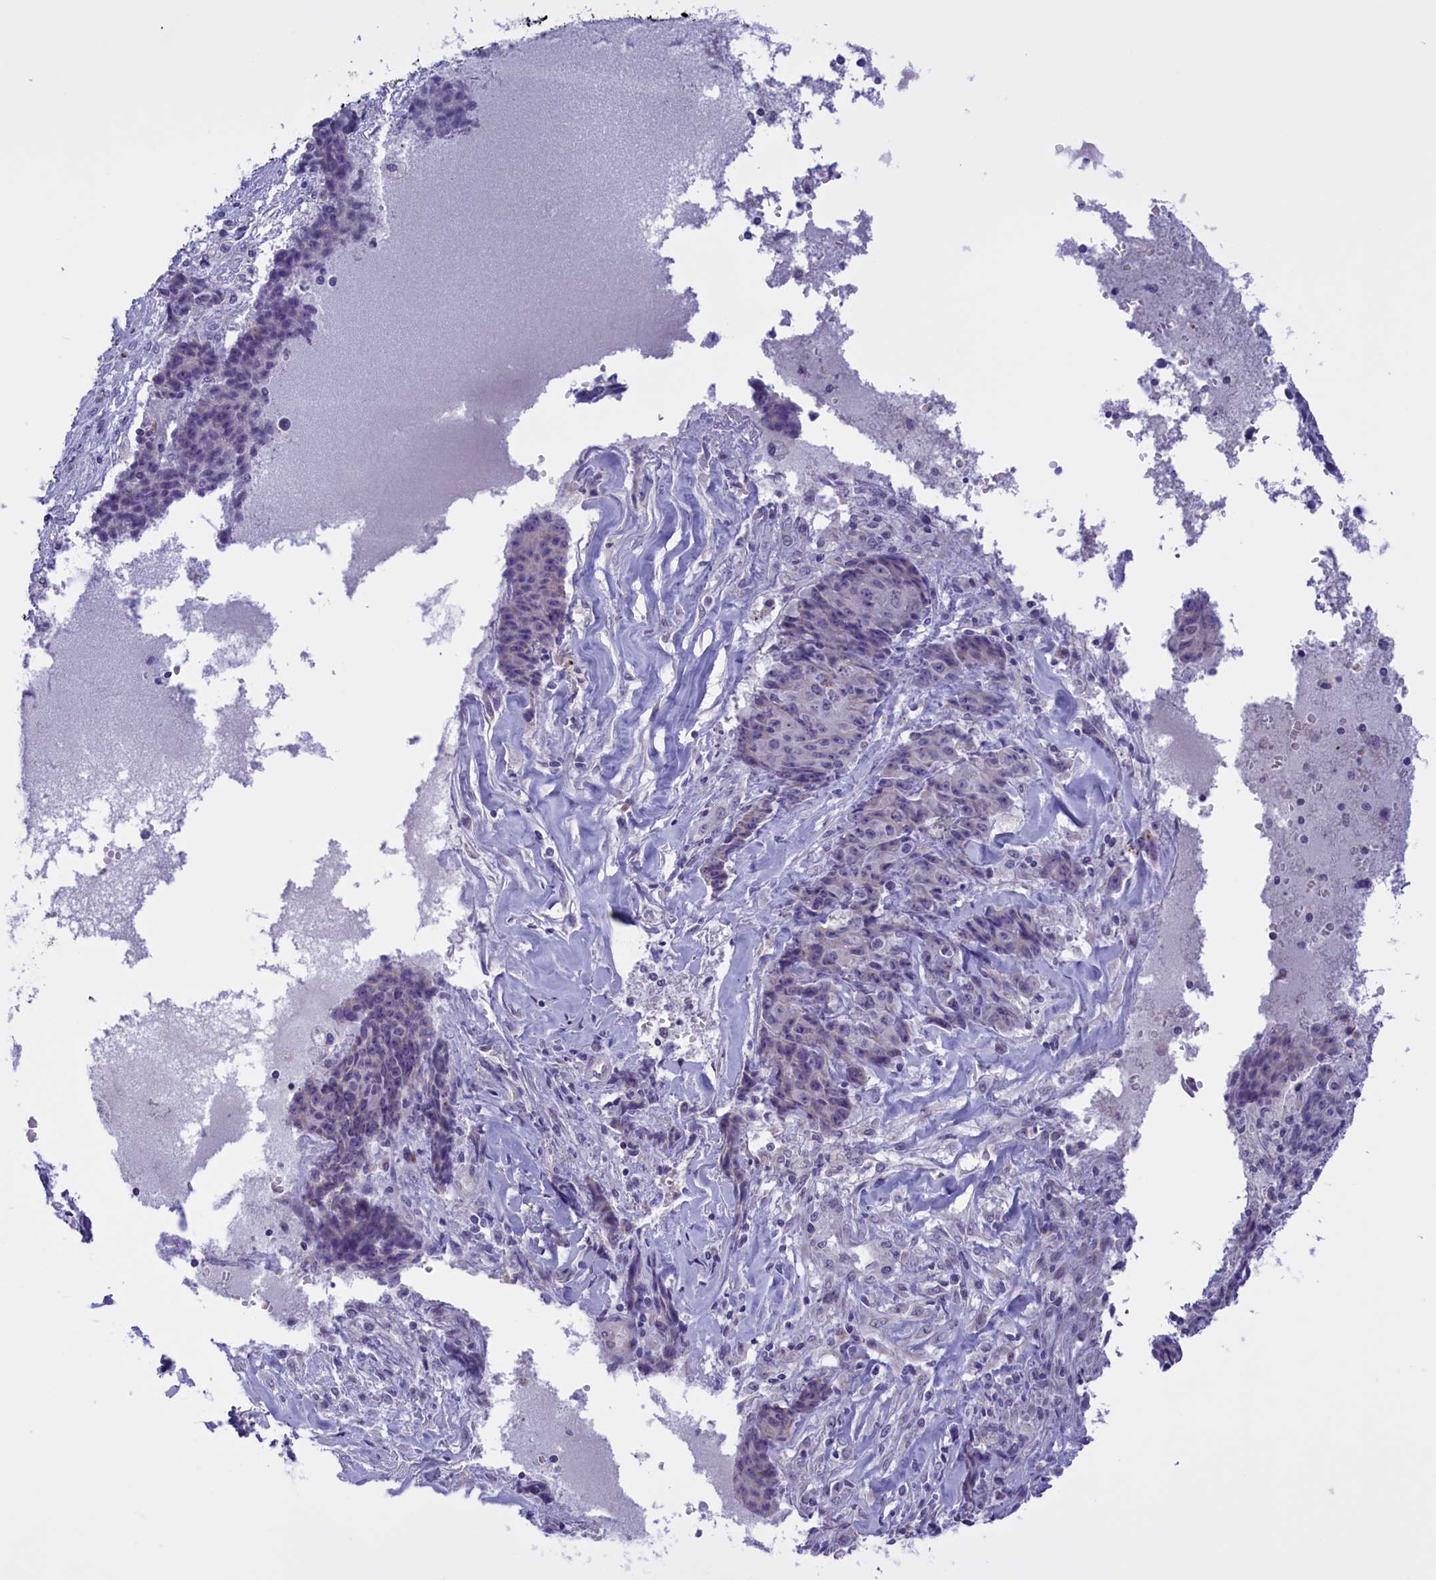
{"staining": {"intensity": "negative", "quantity": "none", "location": "none"}, "tissue": "ovarian cancer", "cell_type": "Tumor cells", "image_type": "cancer", "snomed": [{"axis": "morphology", "description": "Carcinoma, endometroid"}, {"axis": "topography", "description": "Ovary"}], "caption": "There is no significant expression in tumor cells of ovarian endometroid carcinoma. (Stains: DAB immunohistochemistry (IHC) with hematoxylin counter stain, Microscopy: brightfield microscopy at high magnification).", "gene": "FAM149B1", "patient": {"sex": "female", "age": 42}}